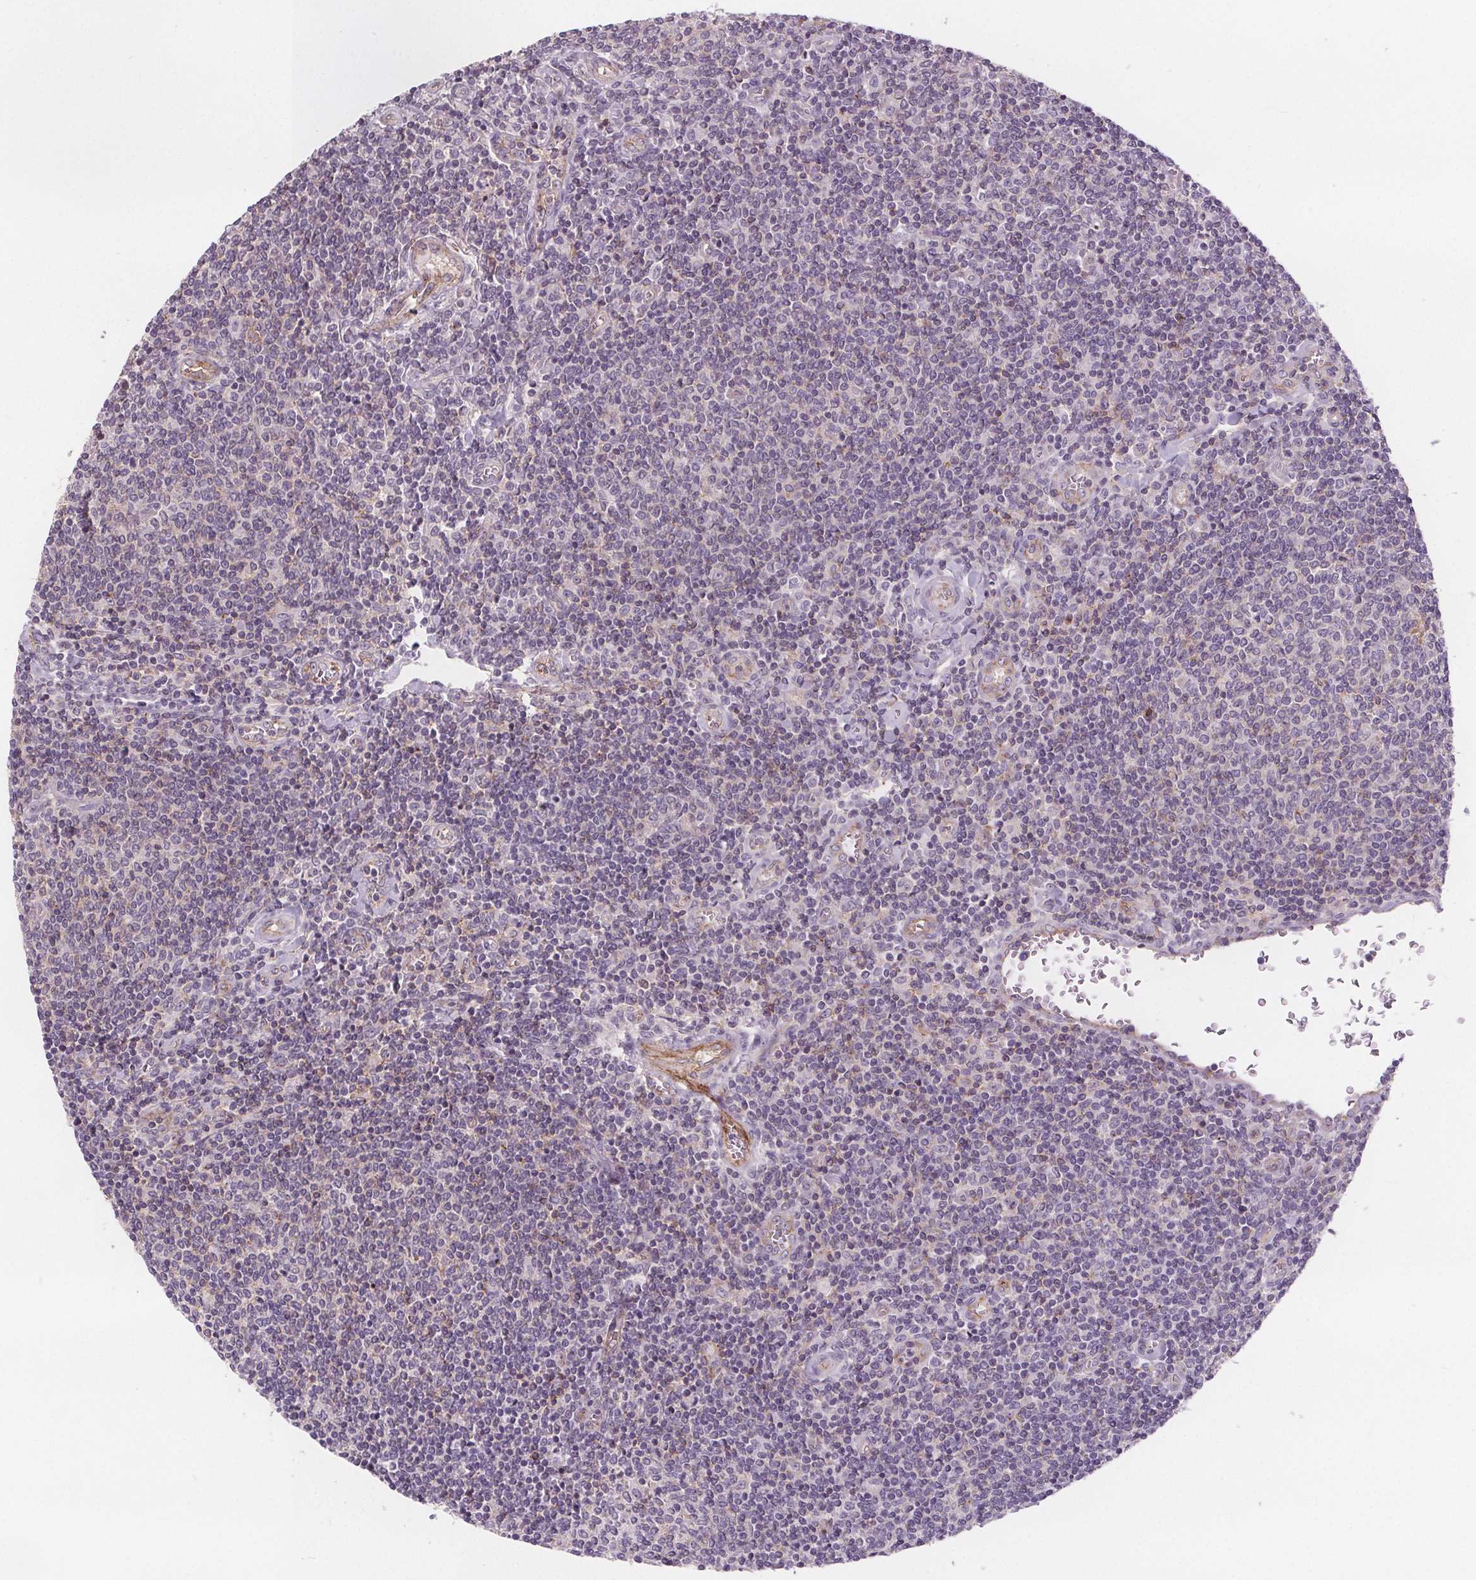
{"staining": {"intensity": "negative", "quantity": "none", "location": "none"}, "tissue": "lymphoma", "cell_type": "Tumor cells", "image_type": "cancer", "snomed": [{"axis": "morphology", "description": "Malignant lymphoma, non-Hodgkin's type, Low grade"}, {"axis": "topography", "description": "Lymph node"}], "caption": "Protein analysis of low-grade malignant lymphoma, non-Hodgkin's type displays no significant positivity in tumor cells.", "gene": "ATP1A1", "patient": {"sex": "male", "age": 52}}